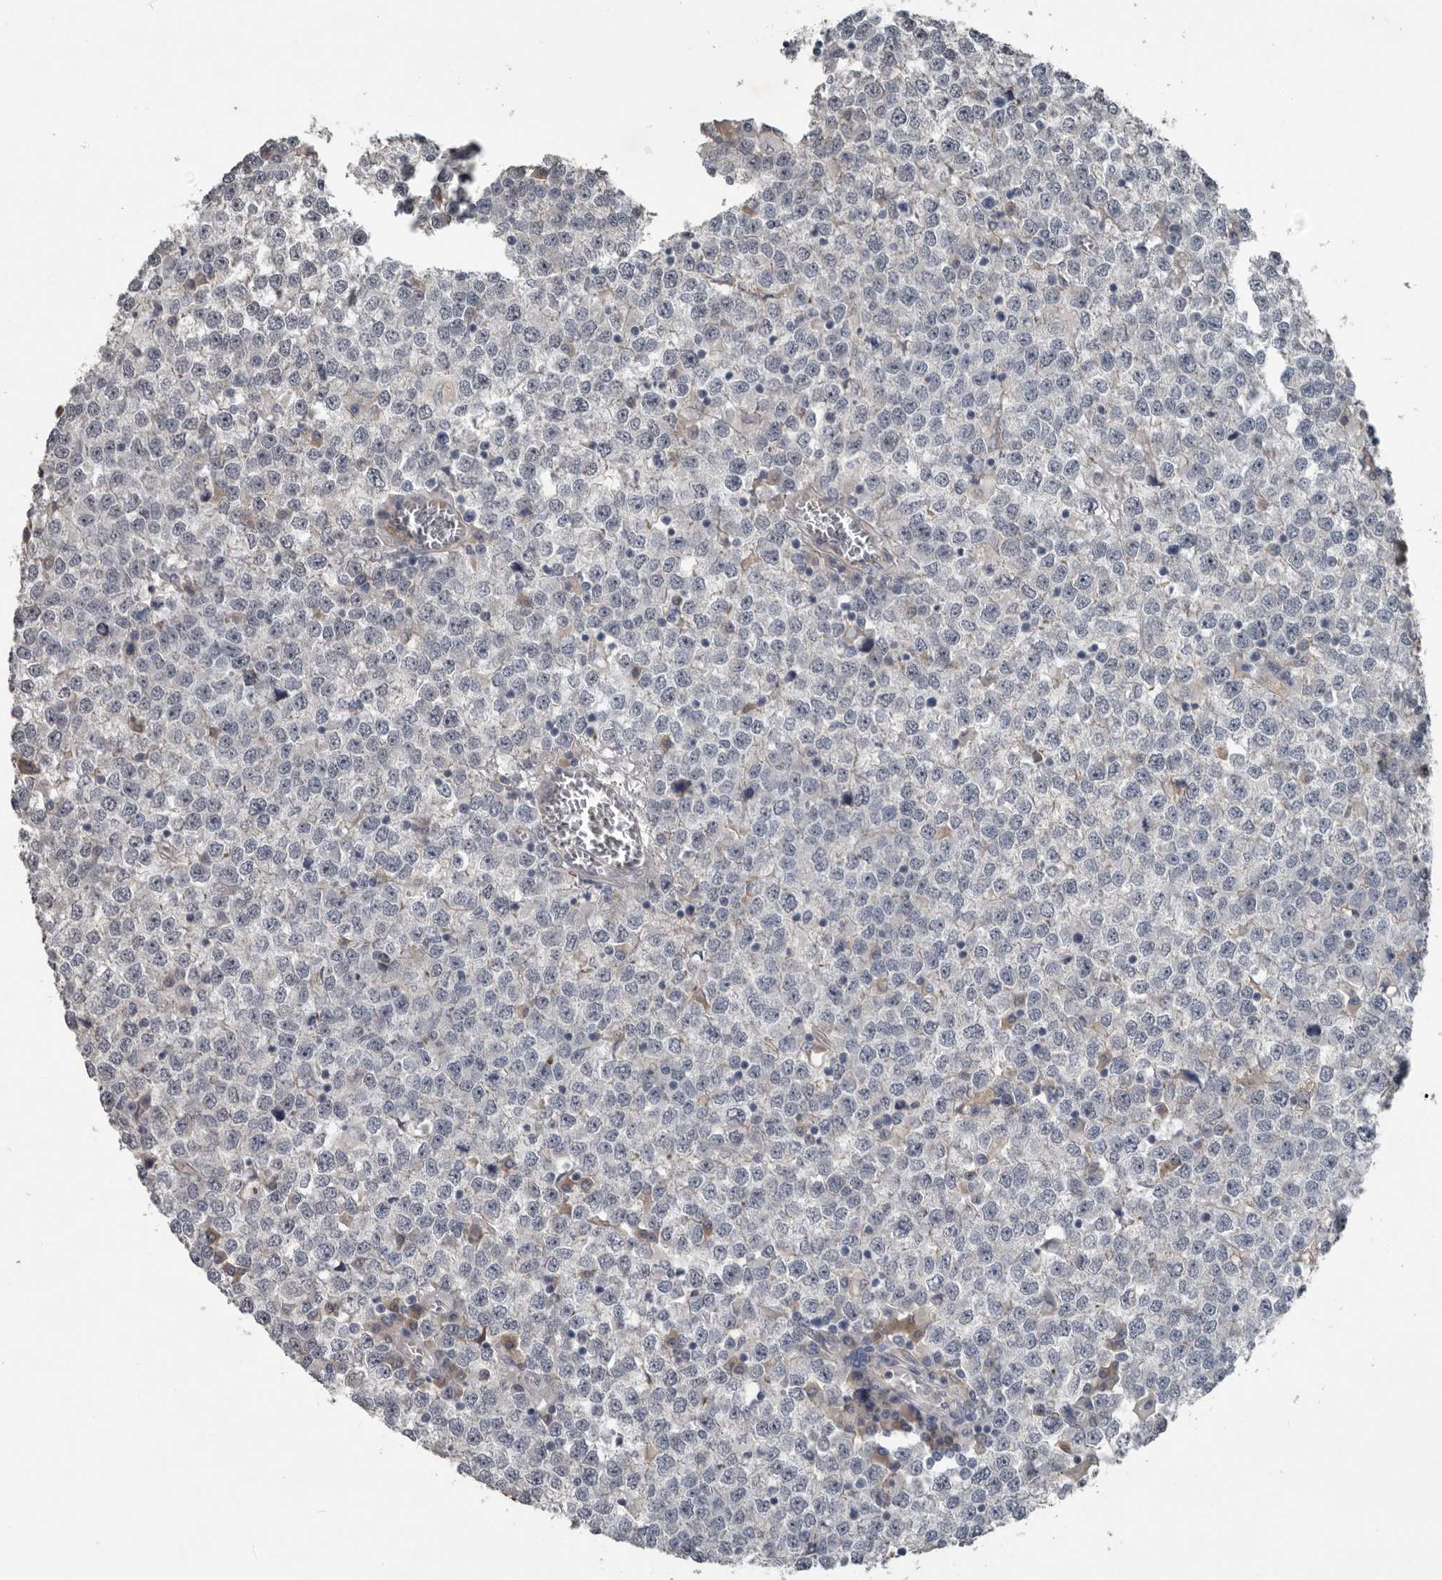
{"staining": {"intensity": "negative", "quantity": "none", "location": "none"}, "tissue": "testis cancer", "cell_type": "Tumor cells", "image_type": "cancer", "snomed": [{"axis": "morphology", "description": "Seminoma, NOS"}, {"axis": "topography", "description": "Testis"}], "caption": "This is a micrograph of immunohistochemistry (IHC) staining of testis seminoma, which shows no expression in tumor cells.", "gene": "C1orf216", "patient": {"sex": "male", "age": 65}}